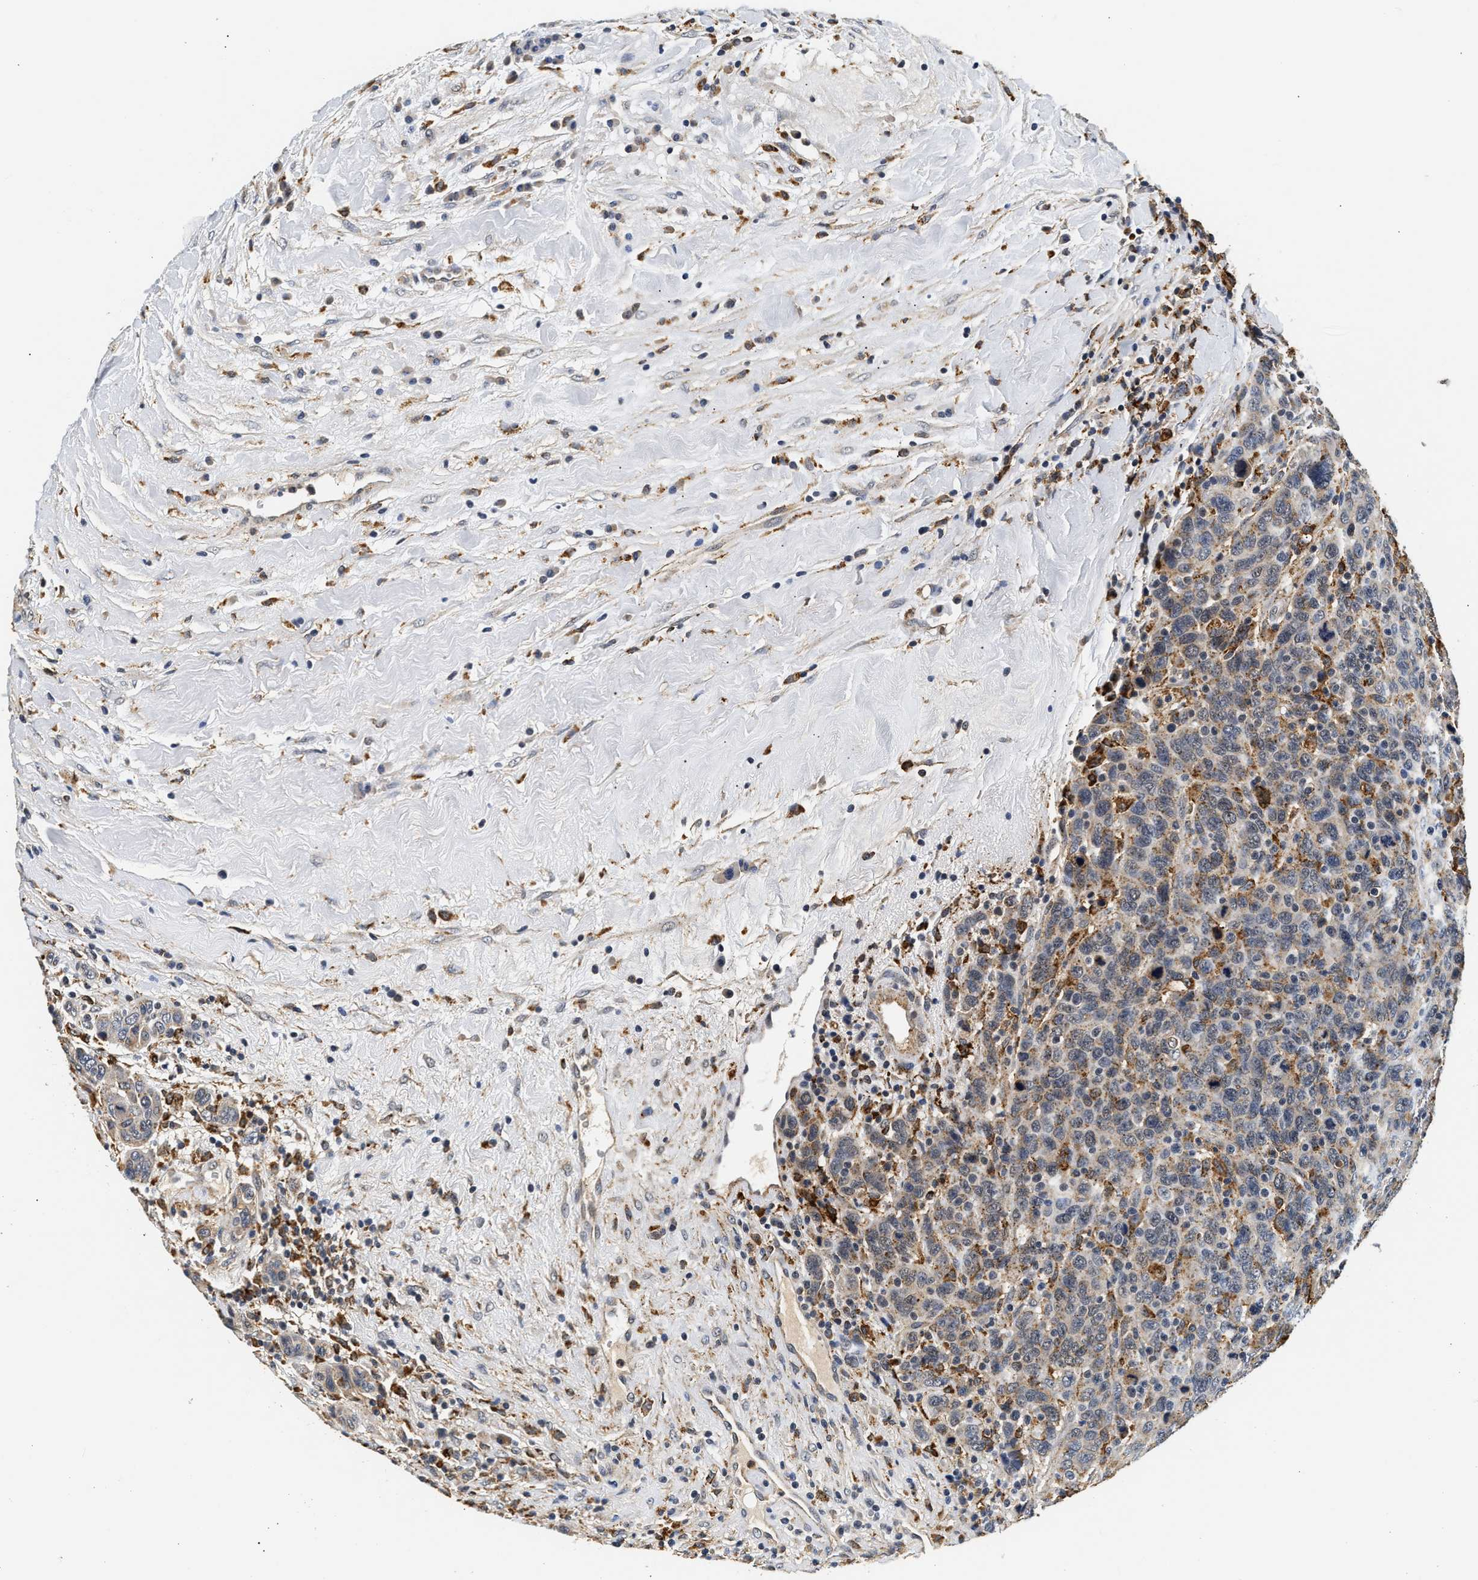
{"staining": {"intensity": "weak", "quantity": "25%-75%", "location": "cytoplasmic/membranous"}, "tissue": "breast cancer", "cell_type": "Tumor cells", "image_type": "cancer", "snomed": [{"axis": "morphology", "description": "Duct carcinoma"}, {"axis": "topography", "description": "Breast"}], "caption": "Tumor cells reveal low levels of weak cytoplasmic/membranous positivity in about 25%-75% of cells in human breast cancer (infiltrating ductal carcinoma).", "gene": "SMU1", "patient": {"sex": "female", "age": 37}}